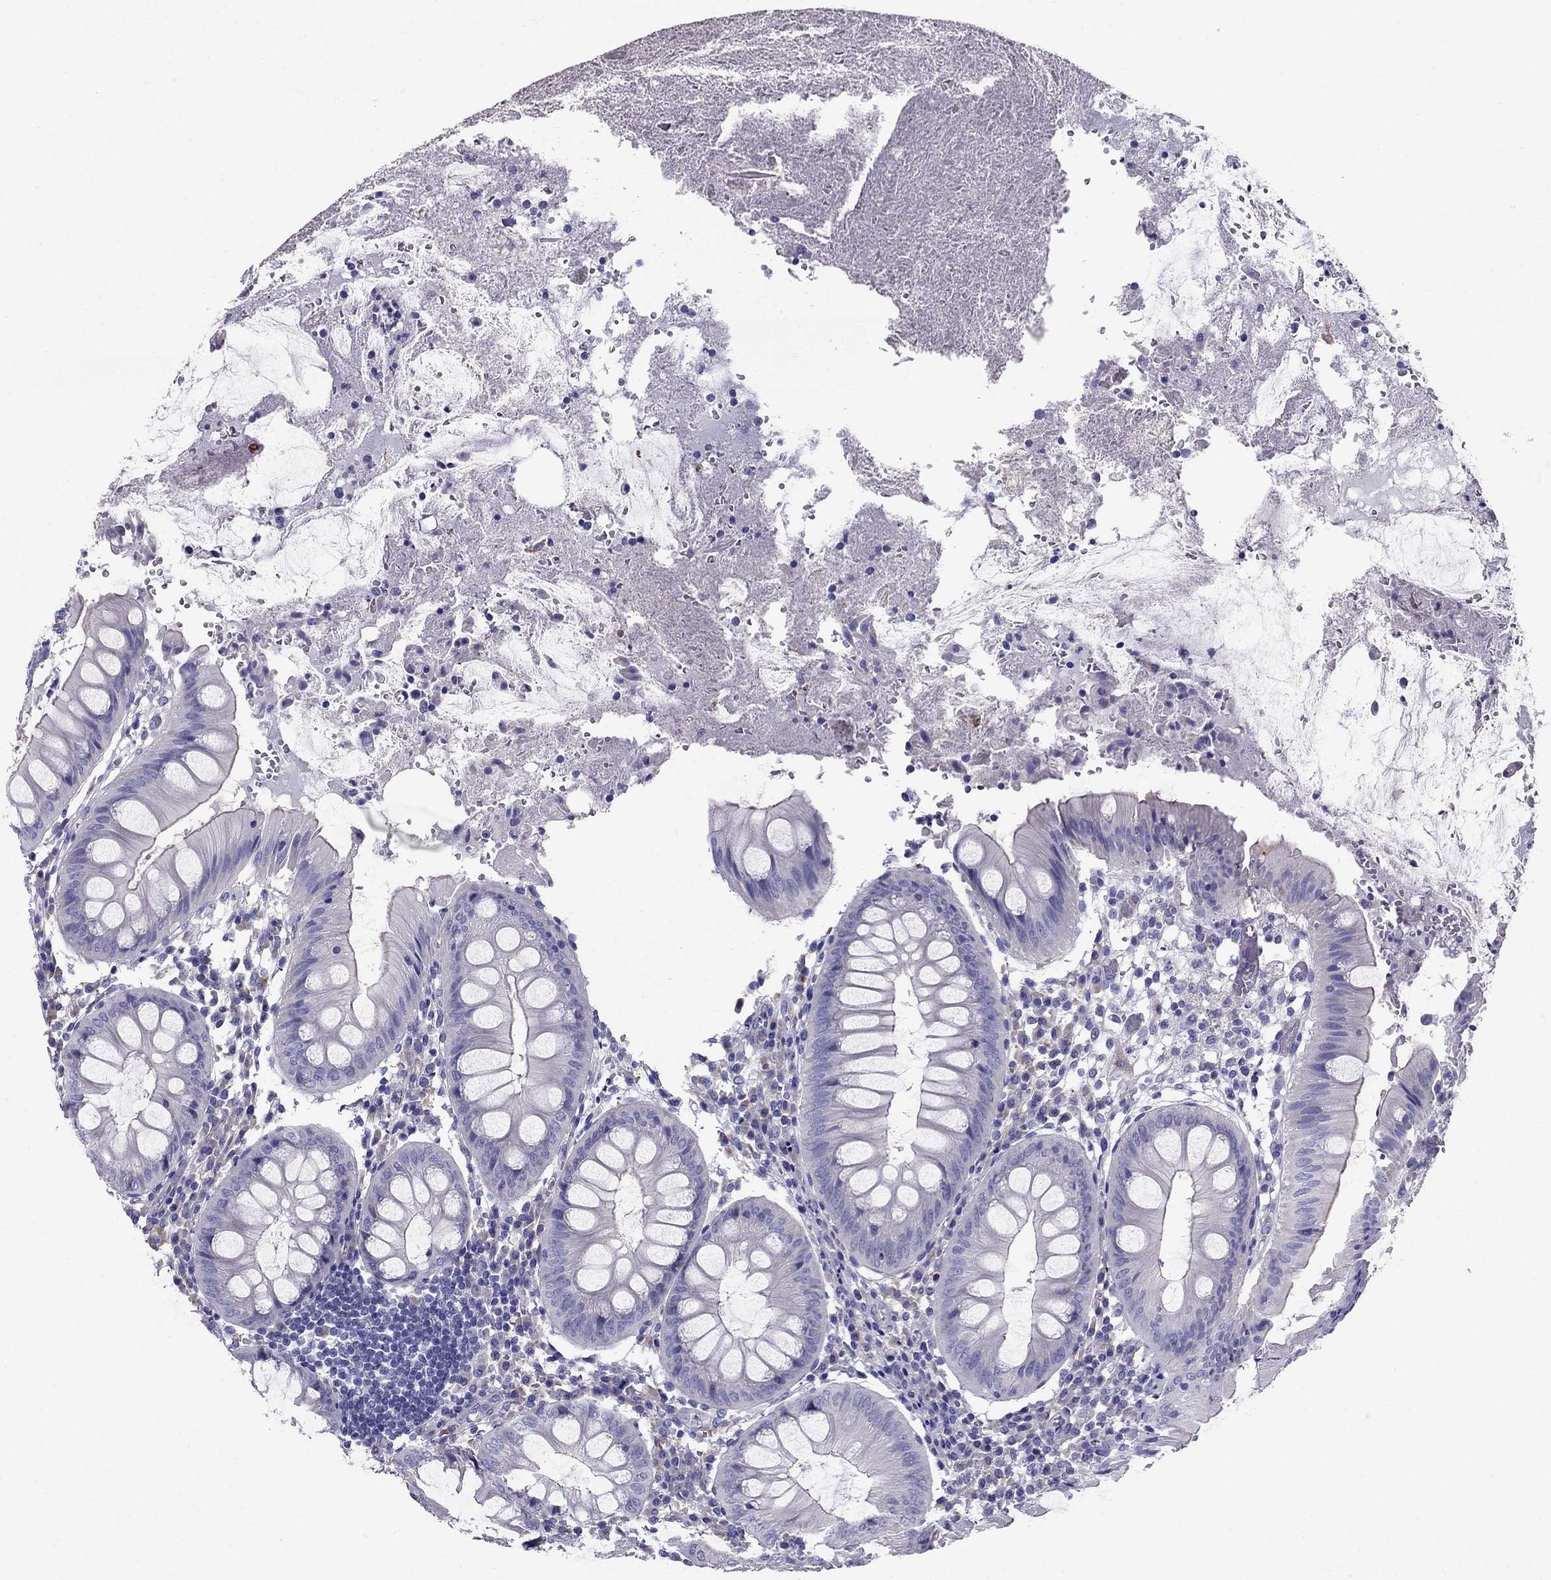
{"staining": {"intensity": "negative", "quantity": "none", "location": "none"}, "tissue": "appendix", "cell_type": "Glandular cells", "image_type": "normal", "snomed": [{"axis": "morphology", "description": "Normal tissue, NOS"}, {"axis": "morphology", "description": "Inflammation, NOS"}, {"axis": "topography", "description": "Appendix"}], "caption": "Immunohistochemistry image of benign human appendix stained for a protein (brown), which shows no positivity in glandular cells. Brightfield microscopy of immunohistochemistry (IHC) stained with DAB (brown) and hematoxylin (blue), captured at high magnification.", "gene": "GPR50", "patient": {"sex": "male", "age": 16}}